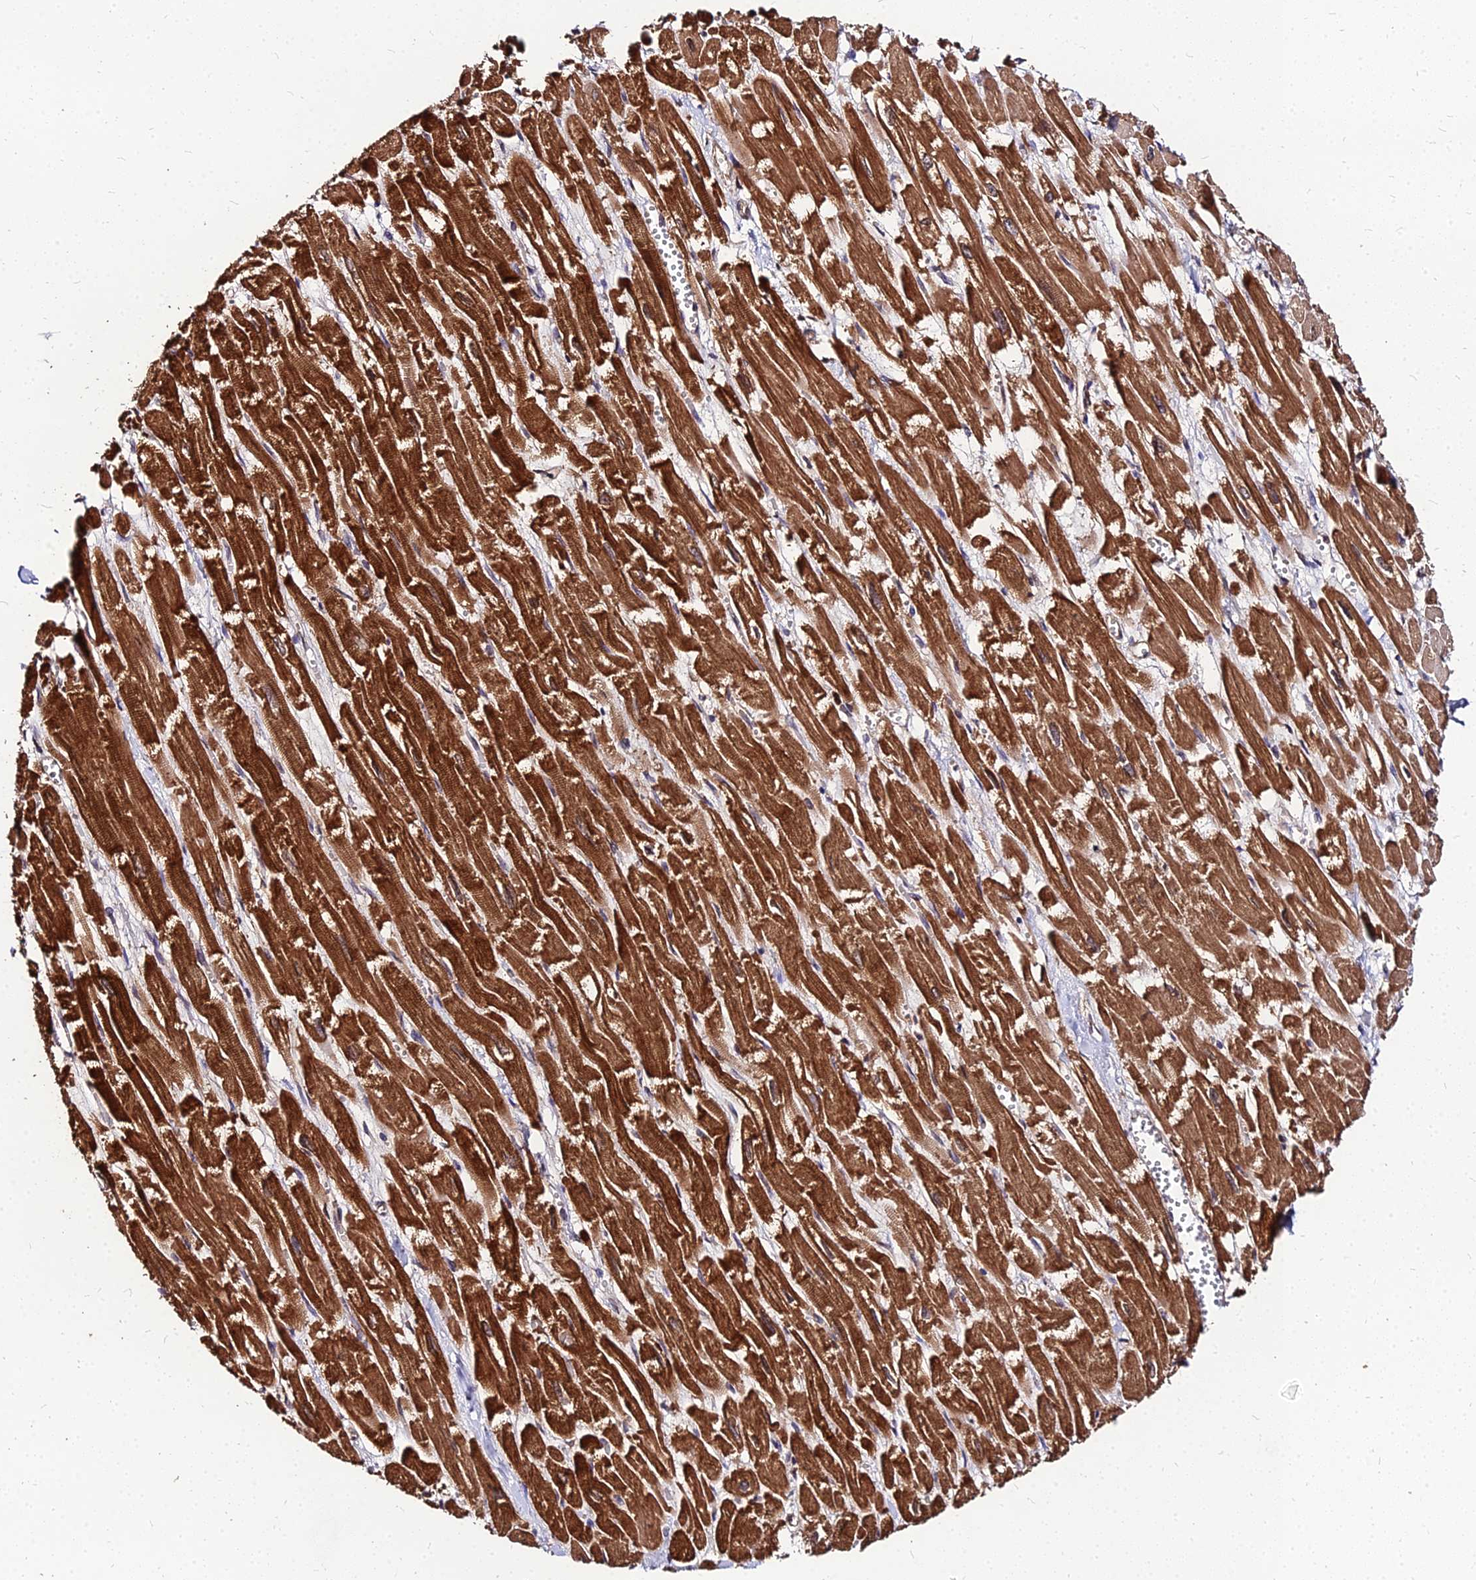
{"staining": {"intensity": "strong", "quantity": ">75%", "location": "cytoplasmic/membranous"}, "tissue": "heart muscle", "cell_type": "Cardiomyocytes", "image_type": "normal", "snomed": [{"axis": "morphology", "description": "Normal tissue, NOS"}, {"axis": "topography", "description": "Heart"}], "caption": "High-magnification brightfield microscopy of normal heart muscle stained with DAB (brown) and counterstained with hematoxylin (blue). cardiomyocytes exhibit strong cytoplasmic/membranous expression is present in approximately>75% of cells. The staining was performed using DAB to visualize the protein expression in brown, while the nuclei were stained in blue with hematoxylin (Magnification: 20x).", "gene": "PDE4D", "patient": {"sex": "male", "age": 54}}